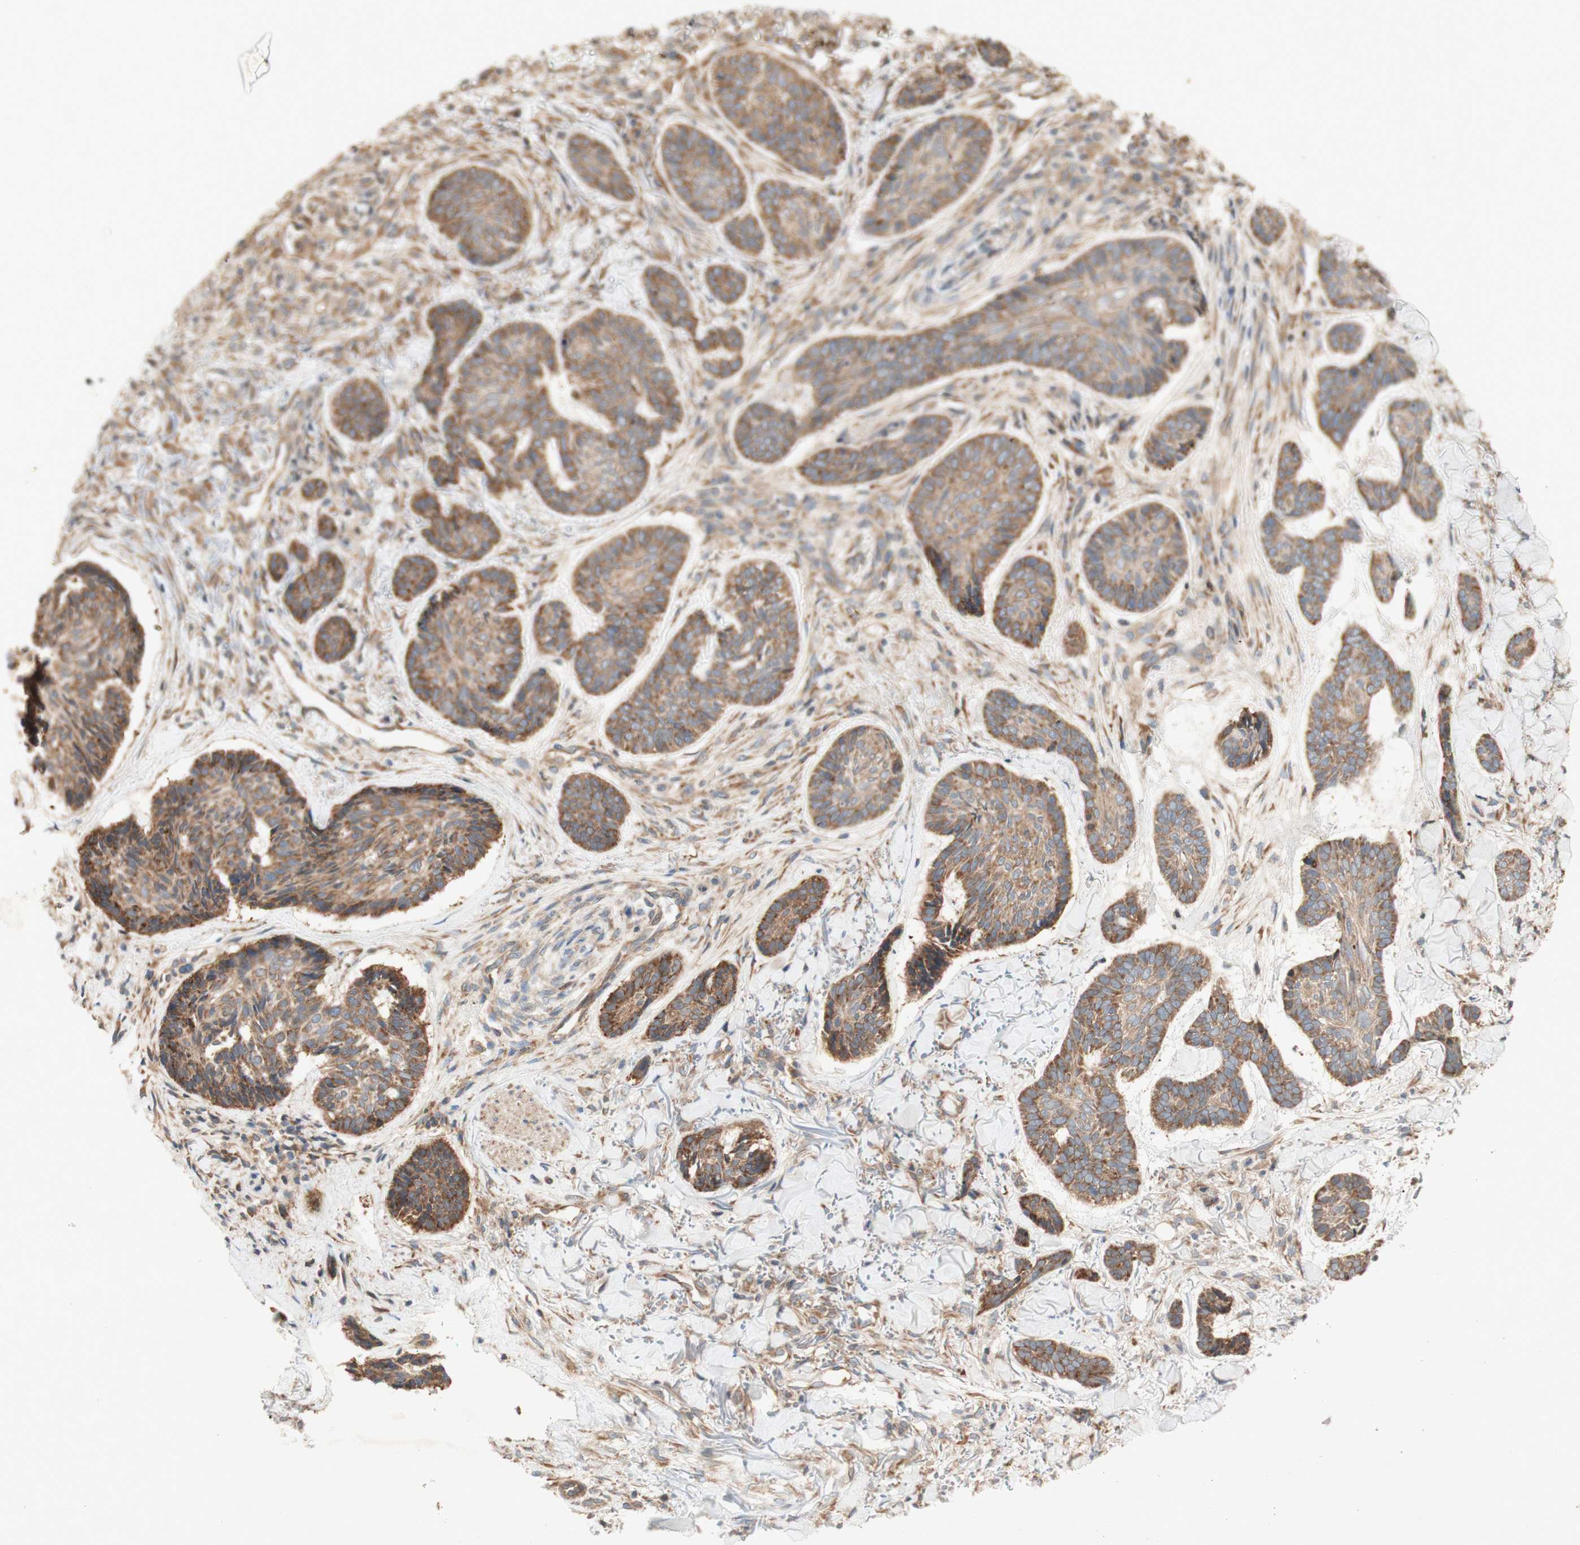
{"staining": {"intensity": "moderate", "quantity": ">75%", "location": "cytoplasmic/membranous"}, "tissue": "skin cancer", "cell_type": "Tumor cells", "image_type": "cancer", "snomed": [{"axis": "morphology", "description": "Basal cell carcinoma"}, {"axis": "topography", "description": "Skin"}], "caption": "Moderate cytoplasmic/membranous staining is identified in about >75% of tumor cells in skin cancer.", "gene": "SOCS2", "patient": {"sex": "male", "age": 43}}